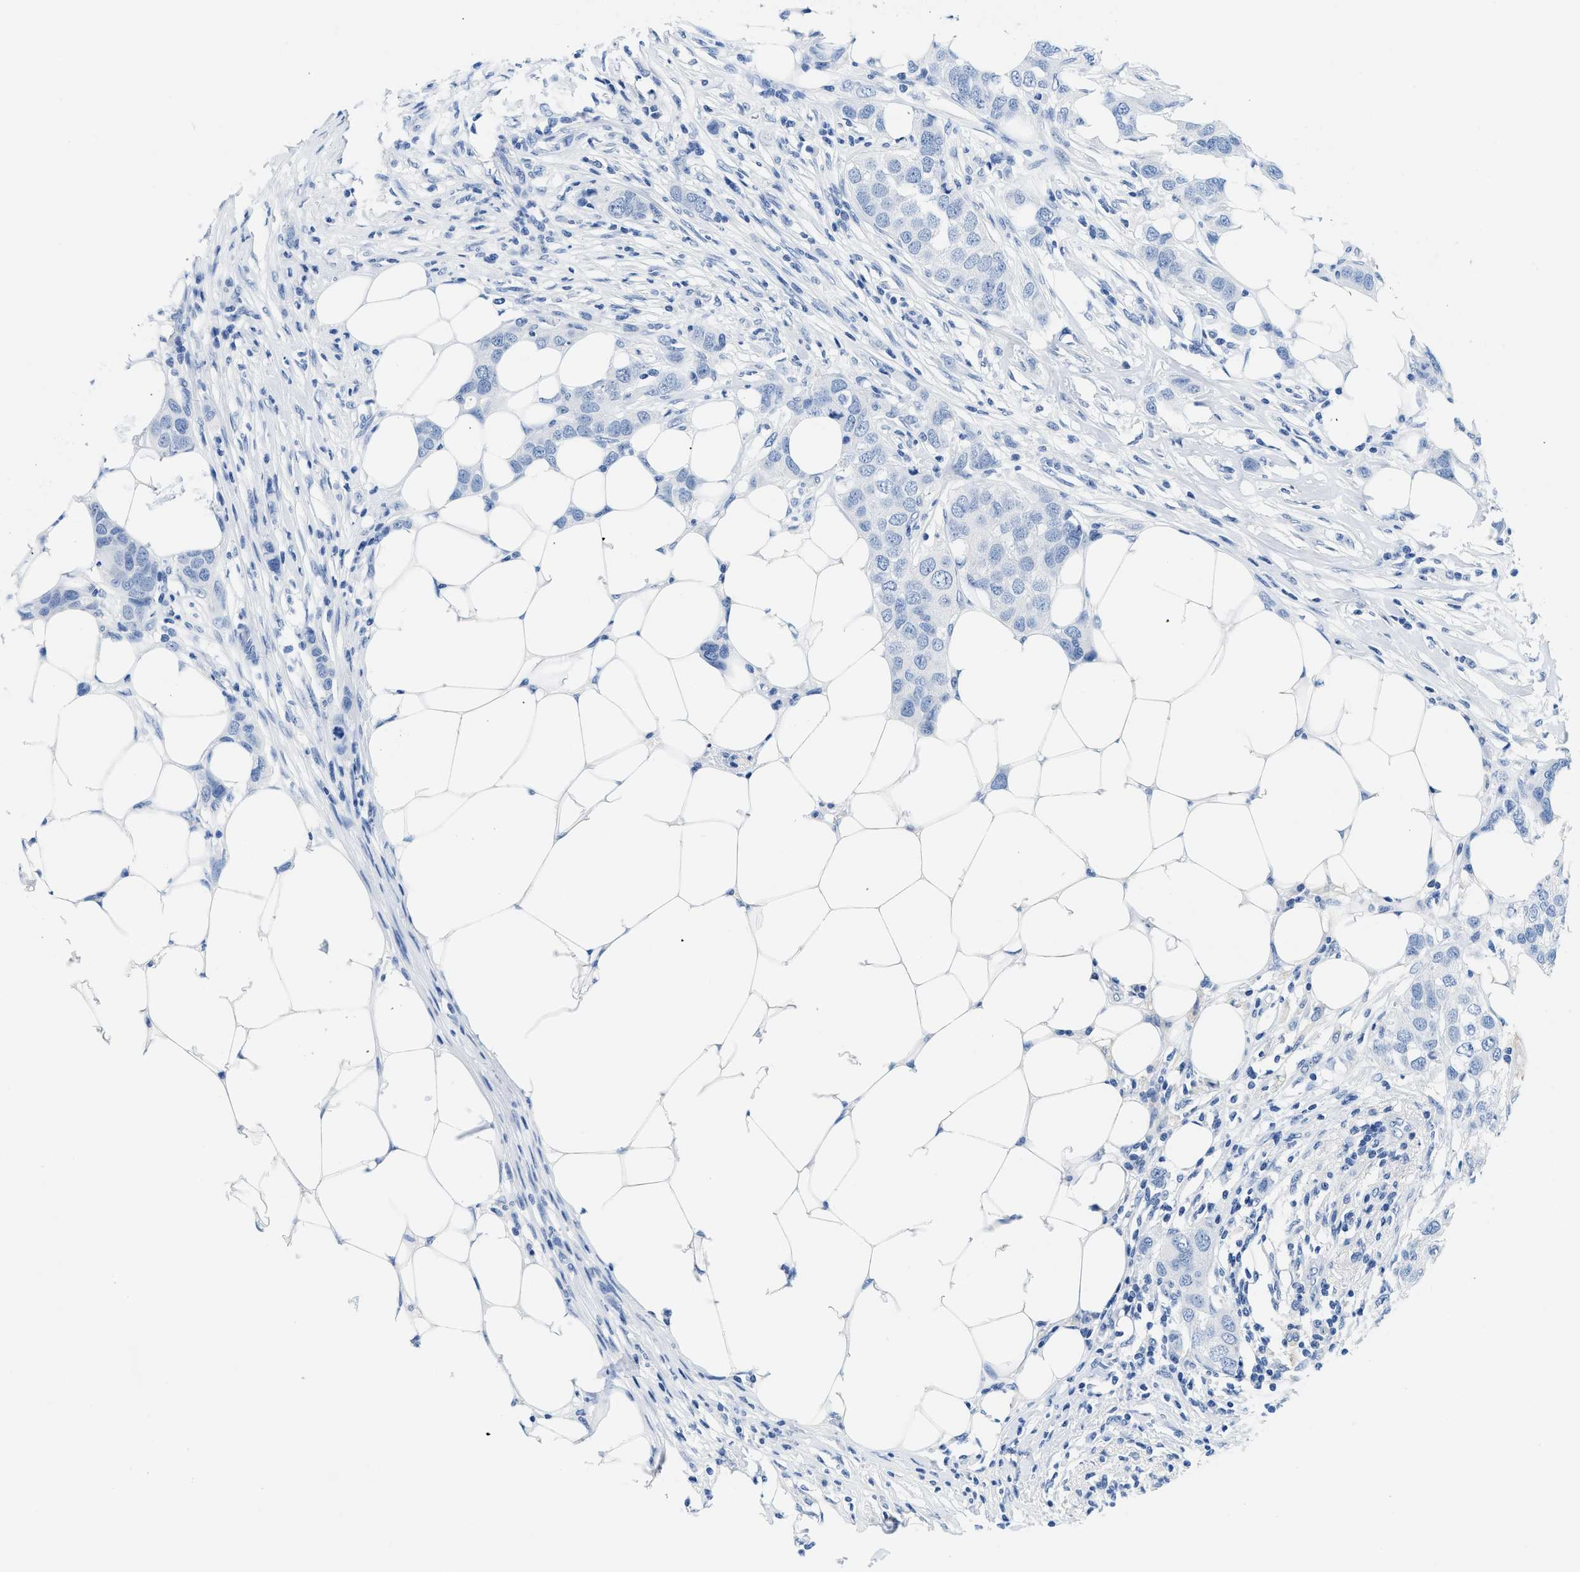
{"staining": {"intensity": "negative", "quantity": "none", "location": "none"}, "tissue": "breast cancer", "cell_type": "Tumor cells", "image_type": "cancer", "snomed": [{"axis": "morphology", "description": "Duct carcinoma"}, {"axis": "topography", "description": "Breast"}], "caption": "Immunohistochemistry histopathology image of neoplastic tissue: breast cancer (intraductal carcinoma) stained with DAB (3,3'-diaminobenzidine) shows no significant protein positivity in tumor cells.", "gene": "GSN", "patient": {"sex": "female", "age": 50}}